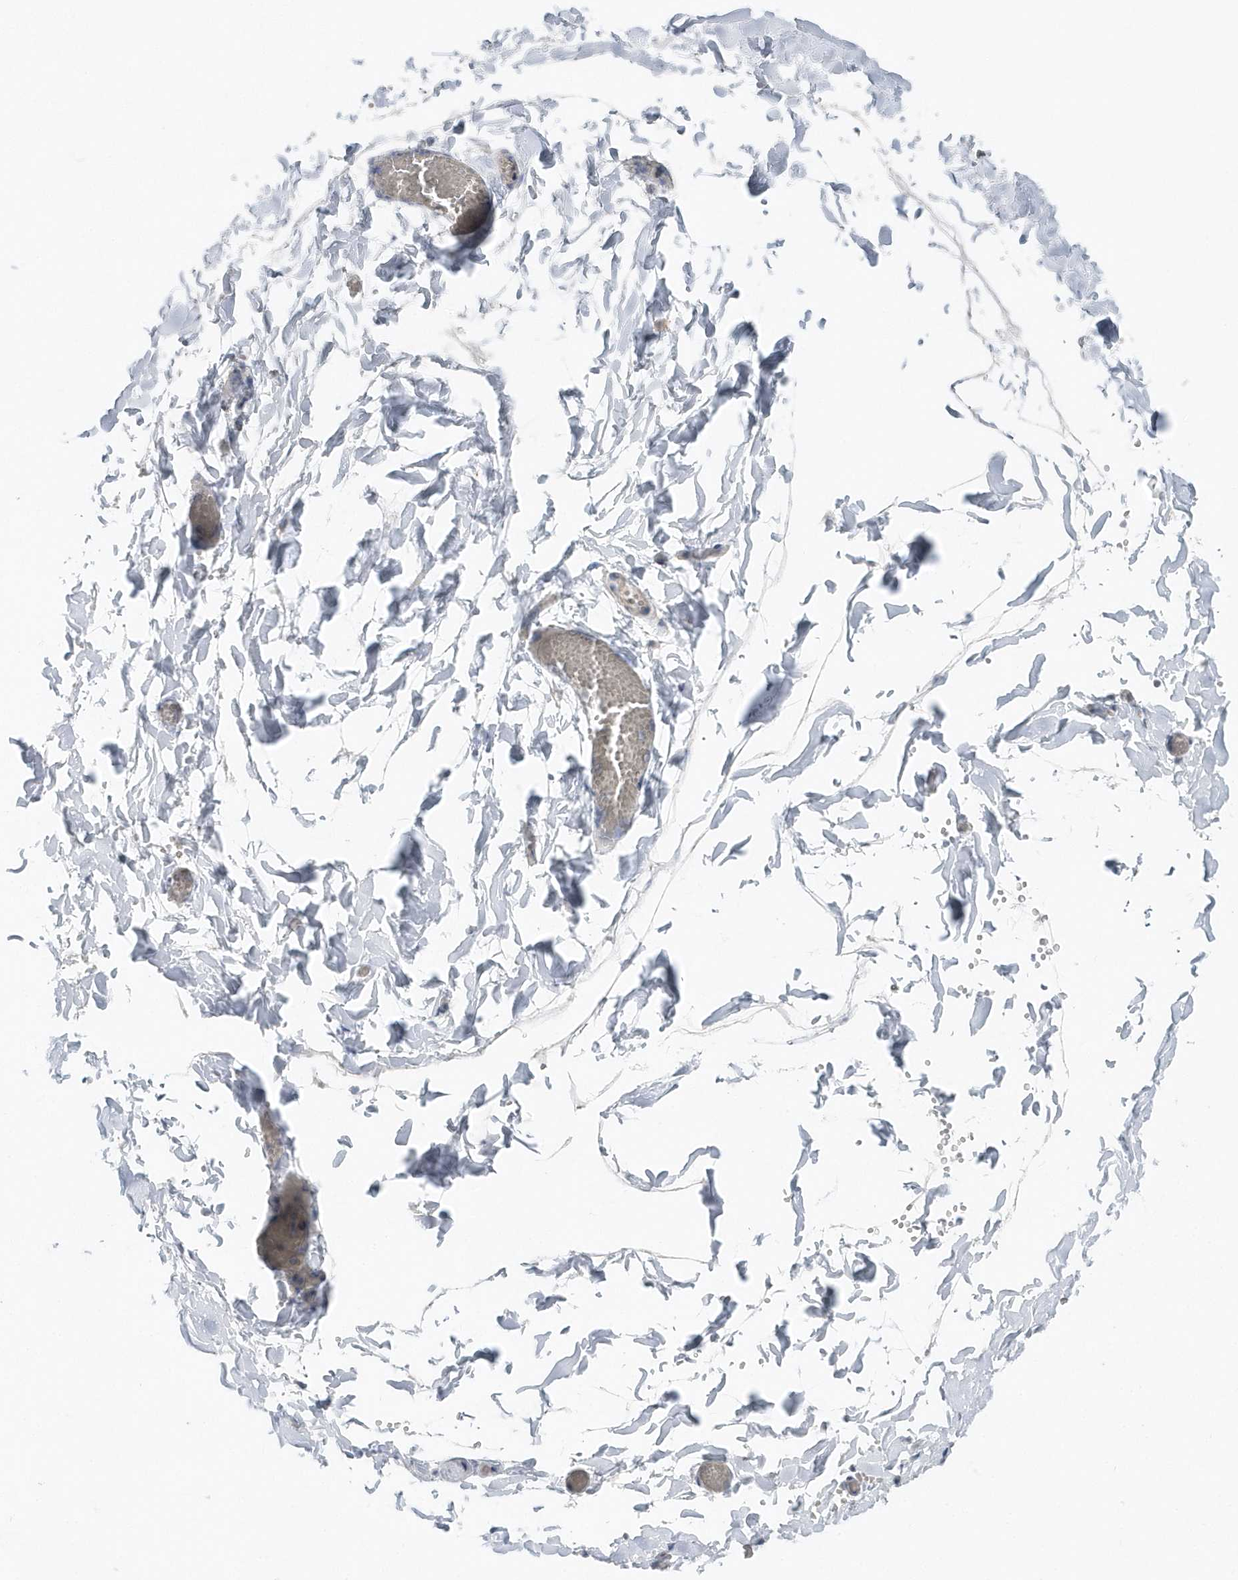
{"staining": {"intensity": "negative", "quantity": "none", "location": "none"}, "tissue": "adipose tissue", "cell_type": "Adipocytes", "image_type": "normal", "snomed": [{"axis": "morphology", "description": "Normal tissue, NOS"}, {"axis": "topography", "description": "Gallbladder"}, {"axis": "topography", "description": "Peripheral nerve tissue"}], "caption": "Immunohistochemistry image of benign adipose tissue stained for a protein (brown), which demonstrates no positivity in adipocytes. Brightfield microscopy of immunohistochemistry (IHC) stained with DAB (brown) and hematoxylin (blue), captured at high magnification.", "gene": "EIF3C", "patient": {"sex": "male", "age": 38}}